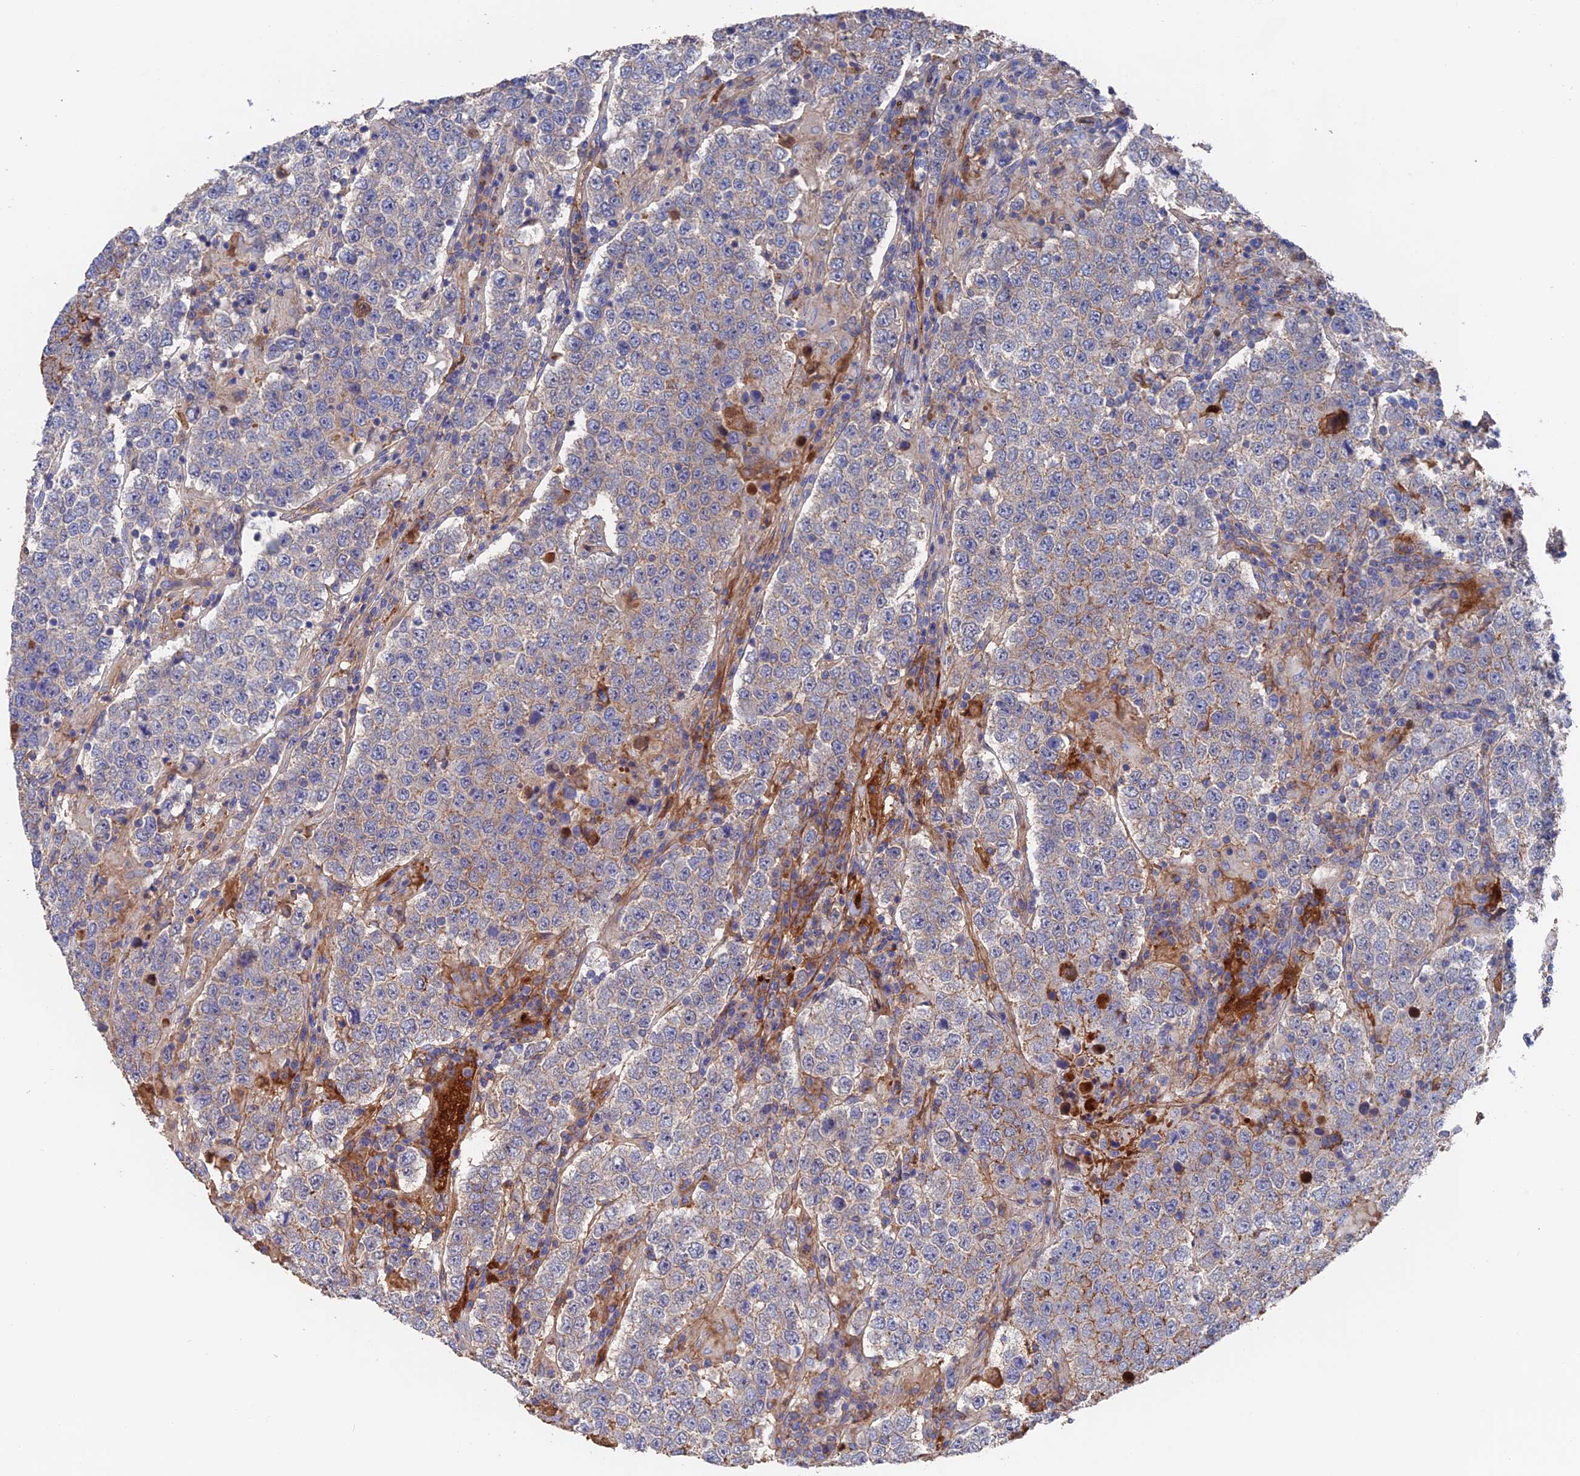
{"staining": {"intensity": "moderate", "quantity": "<25%", "location": "cytoplasmic/membranous"}, "tissue": "testis cancer", "cell_type": "Tumor cells", "image_type": "cancer", "snomed": [{"axis": "morphology", "description": "Normal tissue, NOS"}, {"axis": "morphology", "description": "Urothelial carcinoma, High grade"}, {"axis": "morphology", "description": "Seminoma, NOS"}, {"axis": "morphology", "description": "Carcinoma, Embryonal, NOS"}, {"axis": "topography", "description": "Urinary bladder"}, {"axis": "topography", "description": "Testis"}], "caption": "IHC histopathology image of human seminoma (testis) stained for a protein (brown), which exhibits low levels of moderate cytoplasmic/membranous positivity in about <25% of tumor cells.", "gene": "HPF1", "patient": {"sex": "male", "age": 41}}